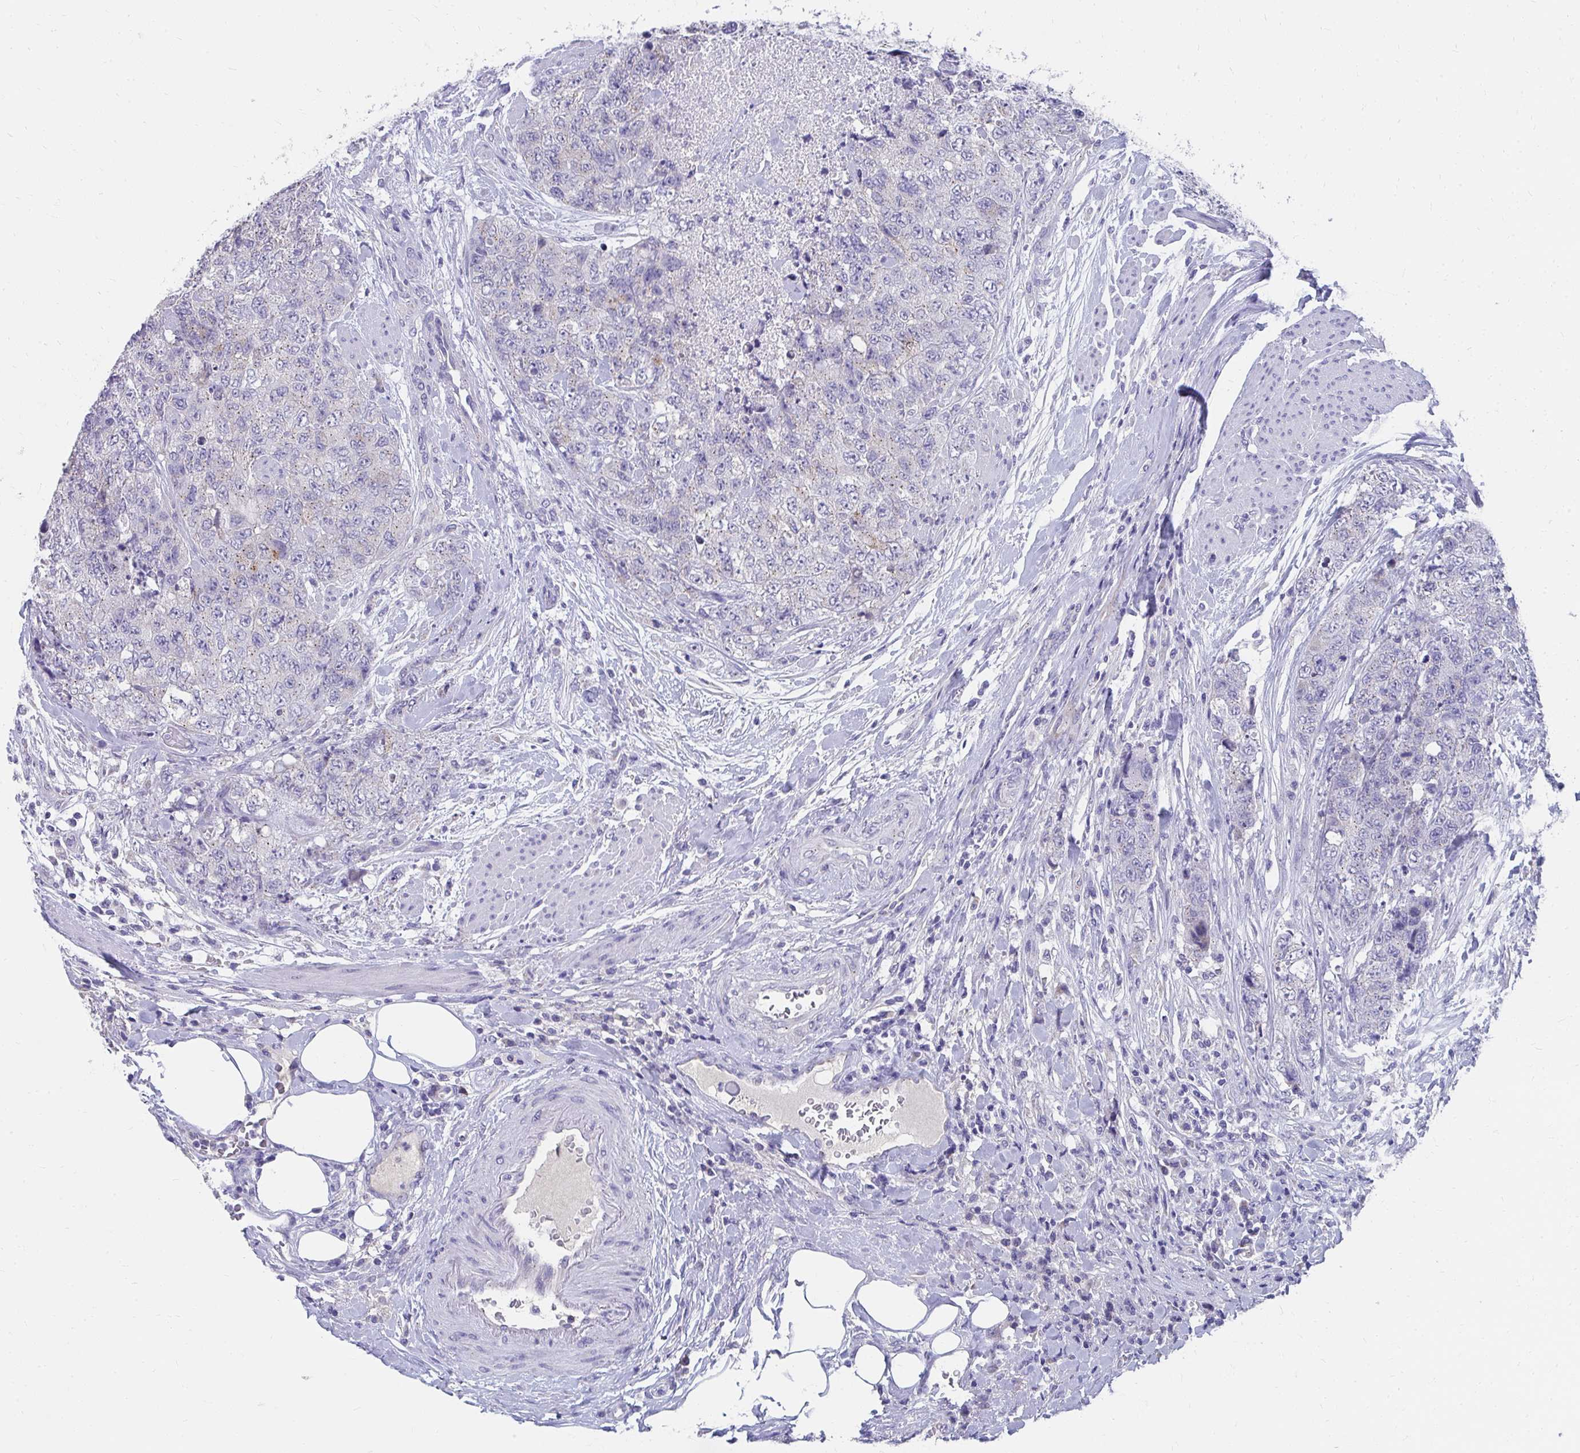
{"staining": {"intensity": "negative", "quantity": "none", "location": "none"}, "tissue": "urothelial cancer", "cell_type": "Tumor cells", "image_type": "cancer", "snomed": [{"axis": "morphology", "description": "Urothelial carcinoma, High grade"}, {"axis": "topography", "description": "Urinary bladder"}], "caption": "This is an immunohistochemistry (IHC) histopathology image of urothelial carcinoma (high-grade). There is no expression in tumor cells.", "gene": "TMPRSS2", "patient": {"sex": "female", "age": 78}}